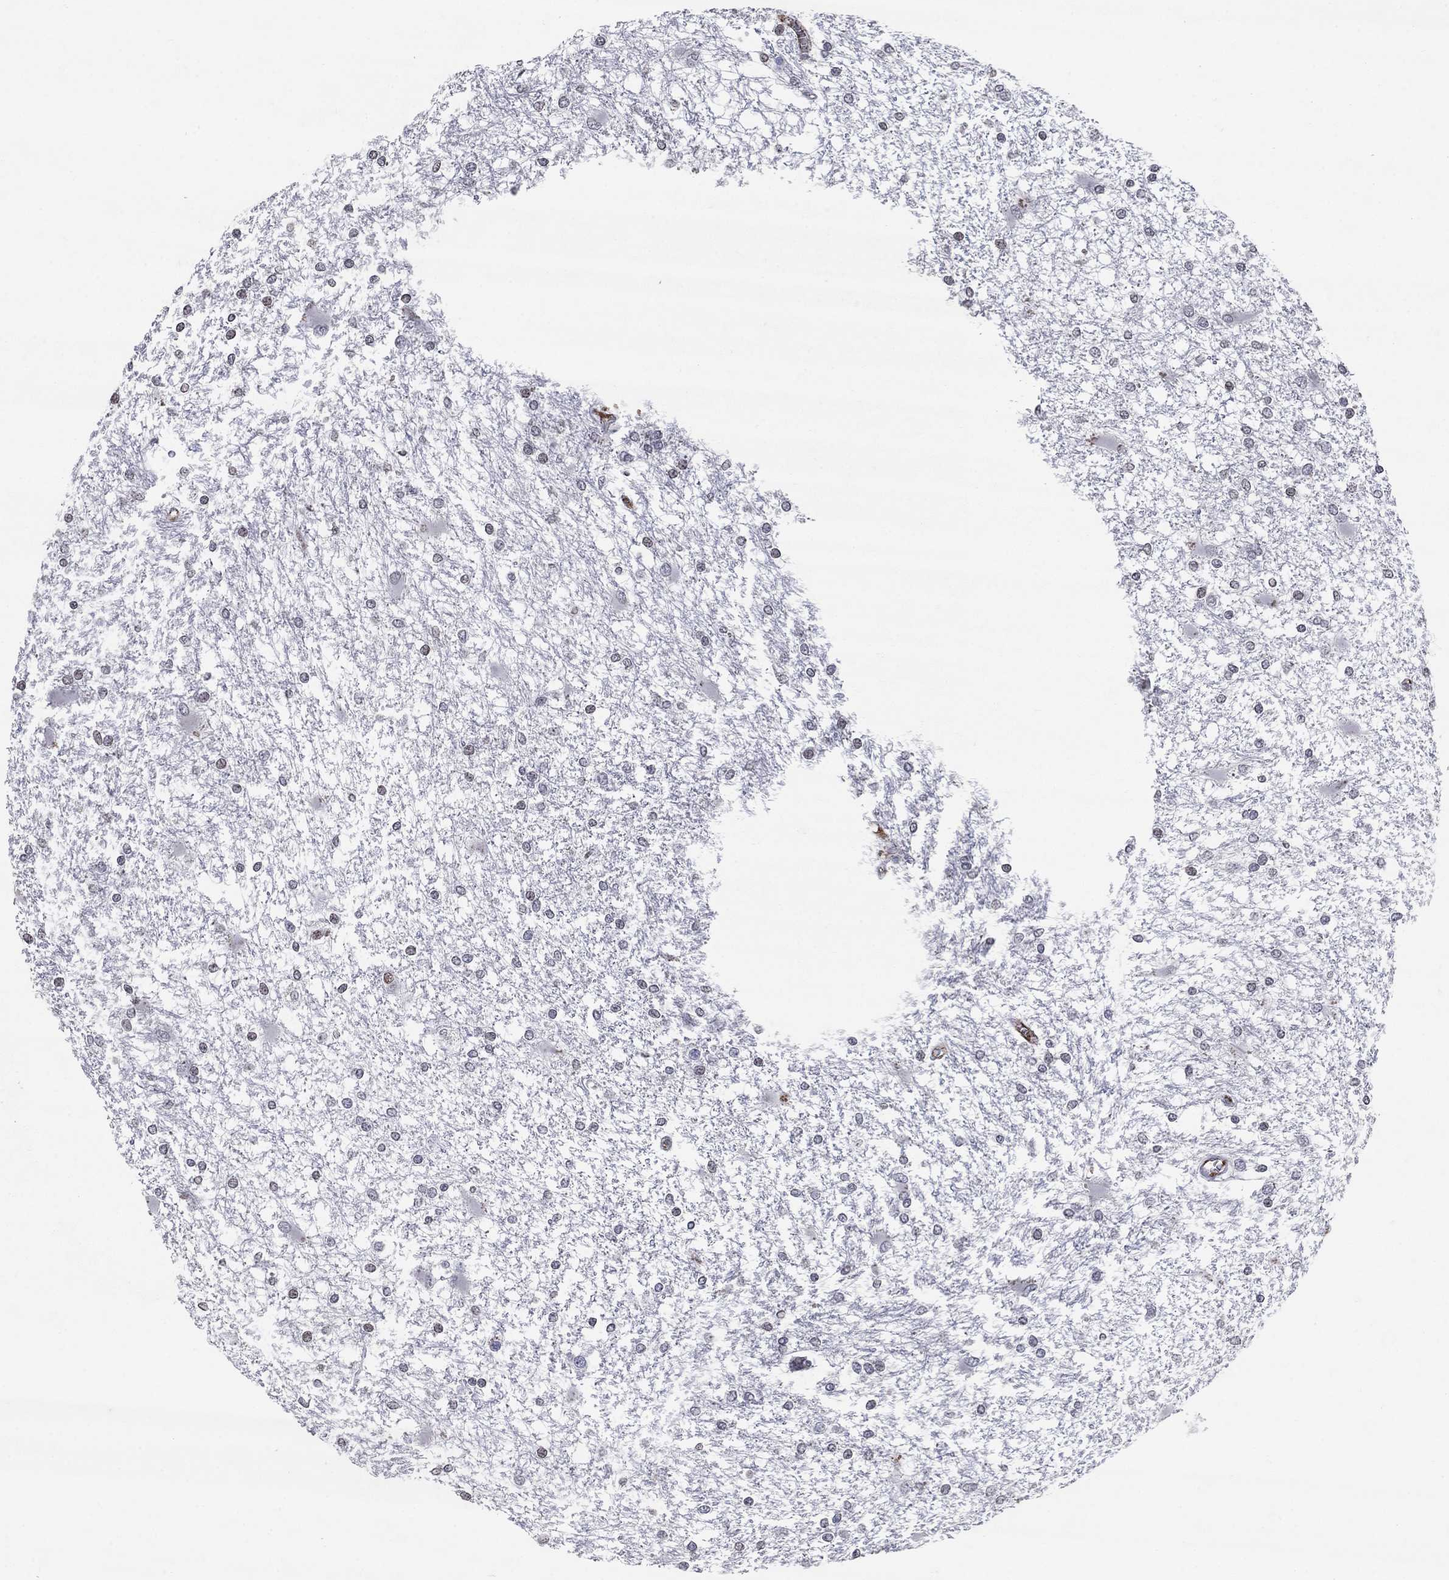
{"staining": {"intensity": "negative", "quantity": "none", "location": "none"}, "tissue": "glioma", "cell_type": "Tumor cells", "image_type": "cancer", "snomed": [{"axis": "morphology", "description": "Glioma, malignant, High grade"}, {"axis": "topography", "description": "Cerebral cortex"}], "caption": "A high-resolution micrograph shows IHC staining of malignant glioma (high-grade), which exhibits no significant positivity in tumor cells.", "gene": "TINAG", "patient": {"sex": "male", "age": 79}}